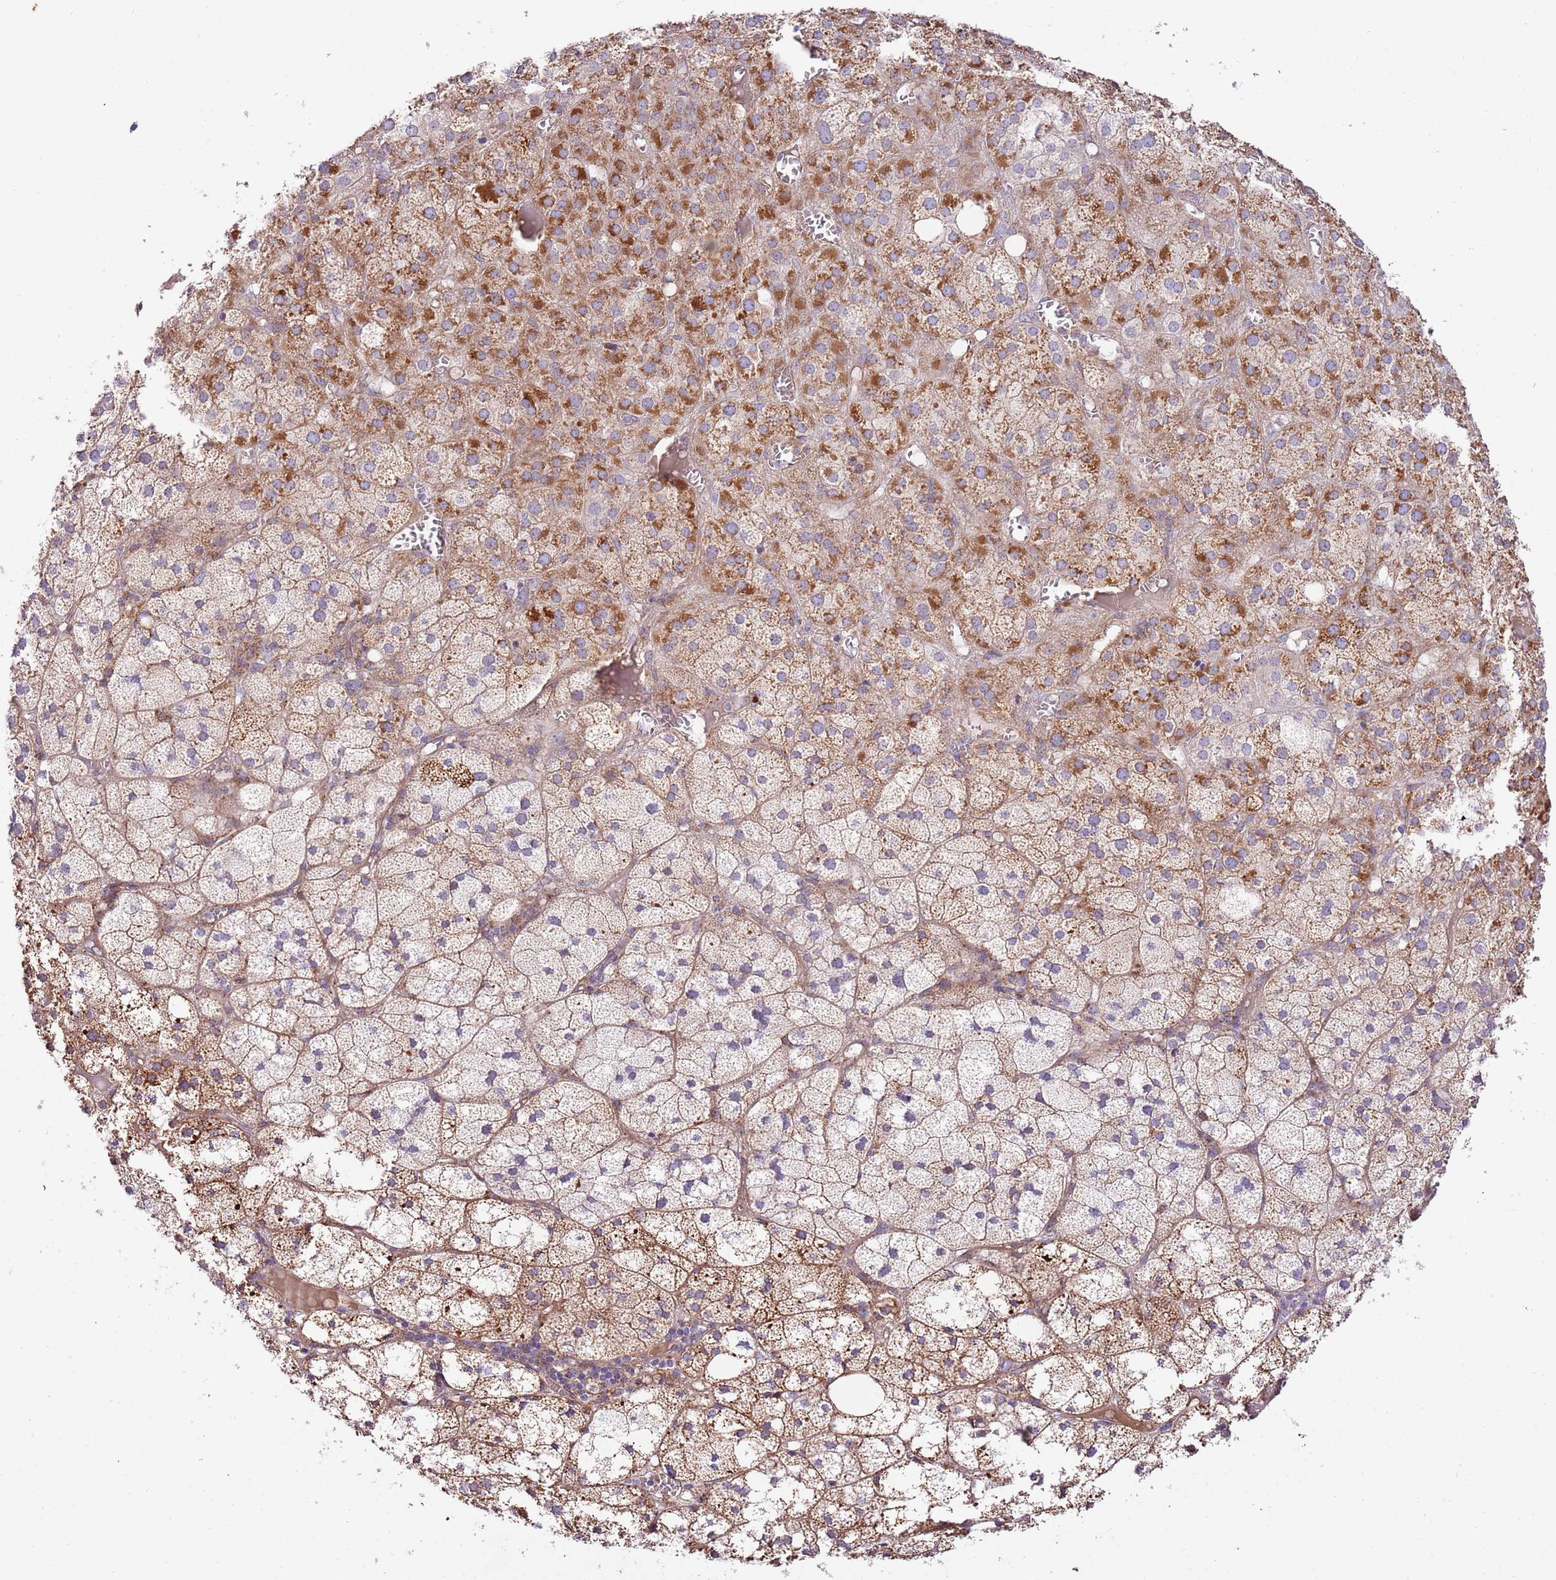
{"staining": {"intensity": "strong", "quantity": "25%-75%", "location": "cytoplasmic/membranous"}, "tissue": "adrenal gland", "cell_type": "Glandular cells", "image_type": "normal", "snomed": [{"axis": "morphology", "description": "Normal tissue, NOS"}, {"axis": "topography", "description": "Adrenal gland"}], "caption": "Protein staining reveals strong cytoplasmic/membranous positivity in approximately 25%-75% of glandular cells in unremarkable adrenal gland.", "gene": "DOCK6", "patient": {"sex": "female", "age": 61}}